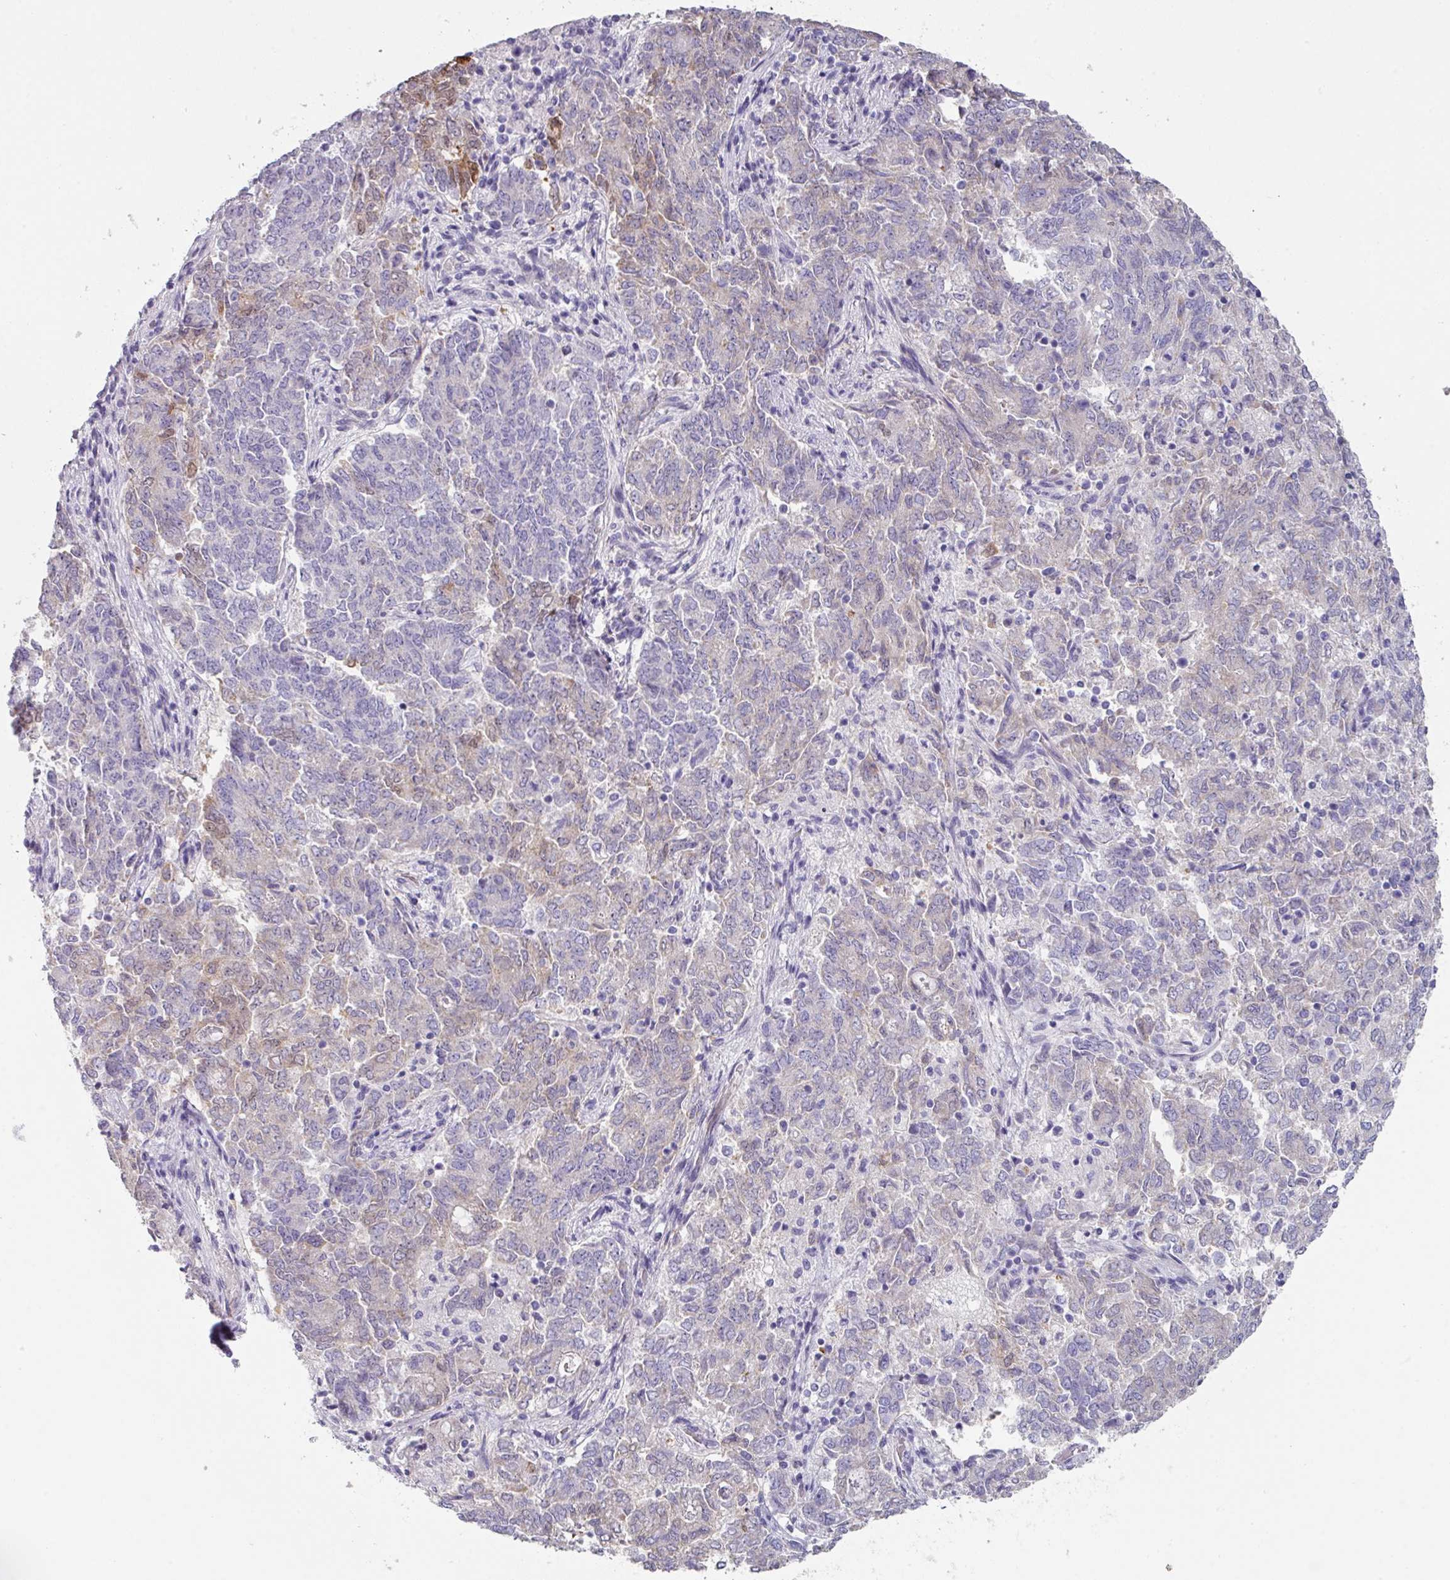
{"staining": {"intensity": "weak", "quantity": "<25%", "location": "nuclear"}, "tissue": "endometrial cancer", "cell_type": "Tumor cells", "image_type": "cancer", "snomed": [{"axis": "morphology", "description": "Adenocarcinoma, NOS"}, {"axis": "topography", "description": "Endometrium"}], "caption": "Photomicrograph shows no significant protein positivity in tumor cells of adenocarcinoma (endometrial).", "gene": "DEFB115", "patient": {"sex": "female", "age": 80}}